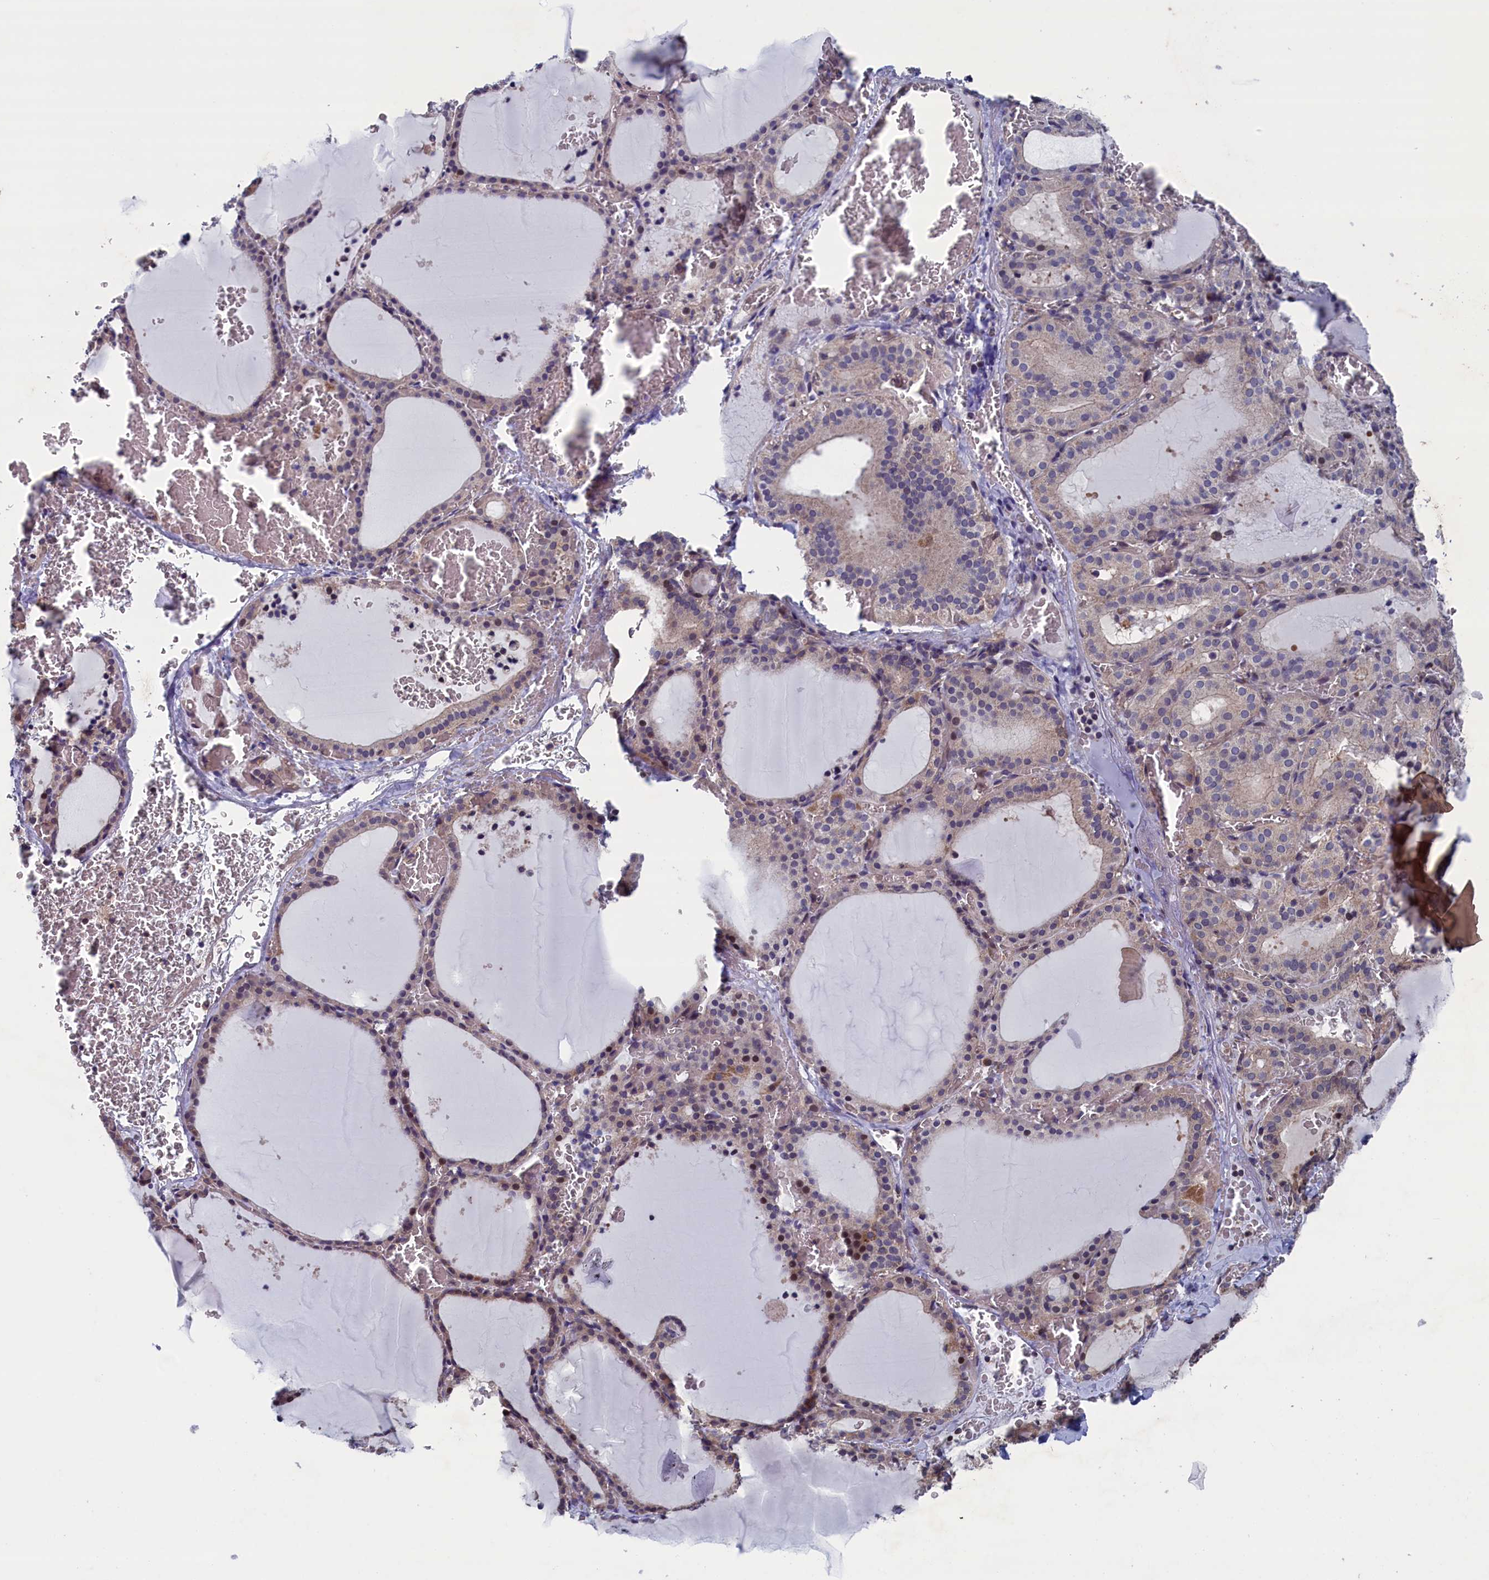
{"staining": {"intensity": "moderate", "quantity": "25%-75%", "location": "cytoplasmic/membranous"}, "tissue": "thyroid gland", "cell_type": "Glandular cells", "image_type": "normal", "snomed": [{"axis": "morphology", "description": "Normal tissue, NOS"}, {"axis": "topography", "description": "Thyroid gland"}], "caption": "Immunohistochemistry (IHC) micrograph of normal human thyroid gland stained for a protein (brown), which displays medium levels of moderate cytoplasmic/membranous staining in about 25%-75% of glandular cells.", "gene": "SPATA13", "patient": {"sex": "female", "age": 39}}